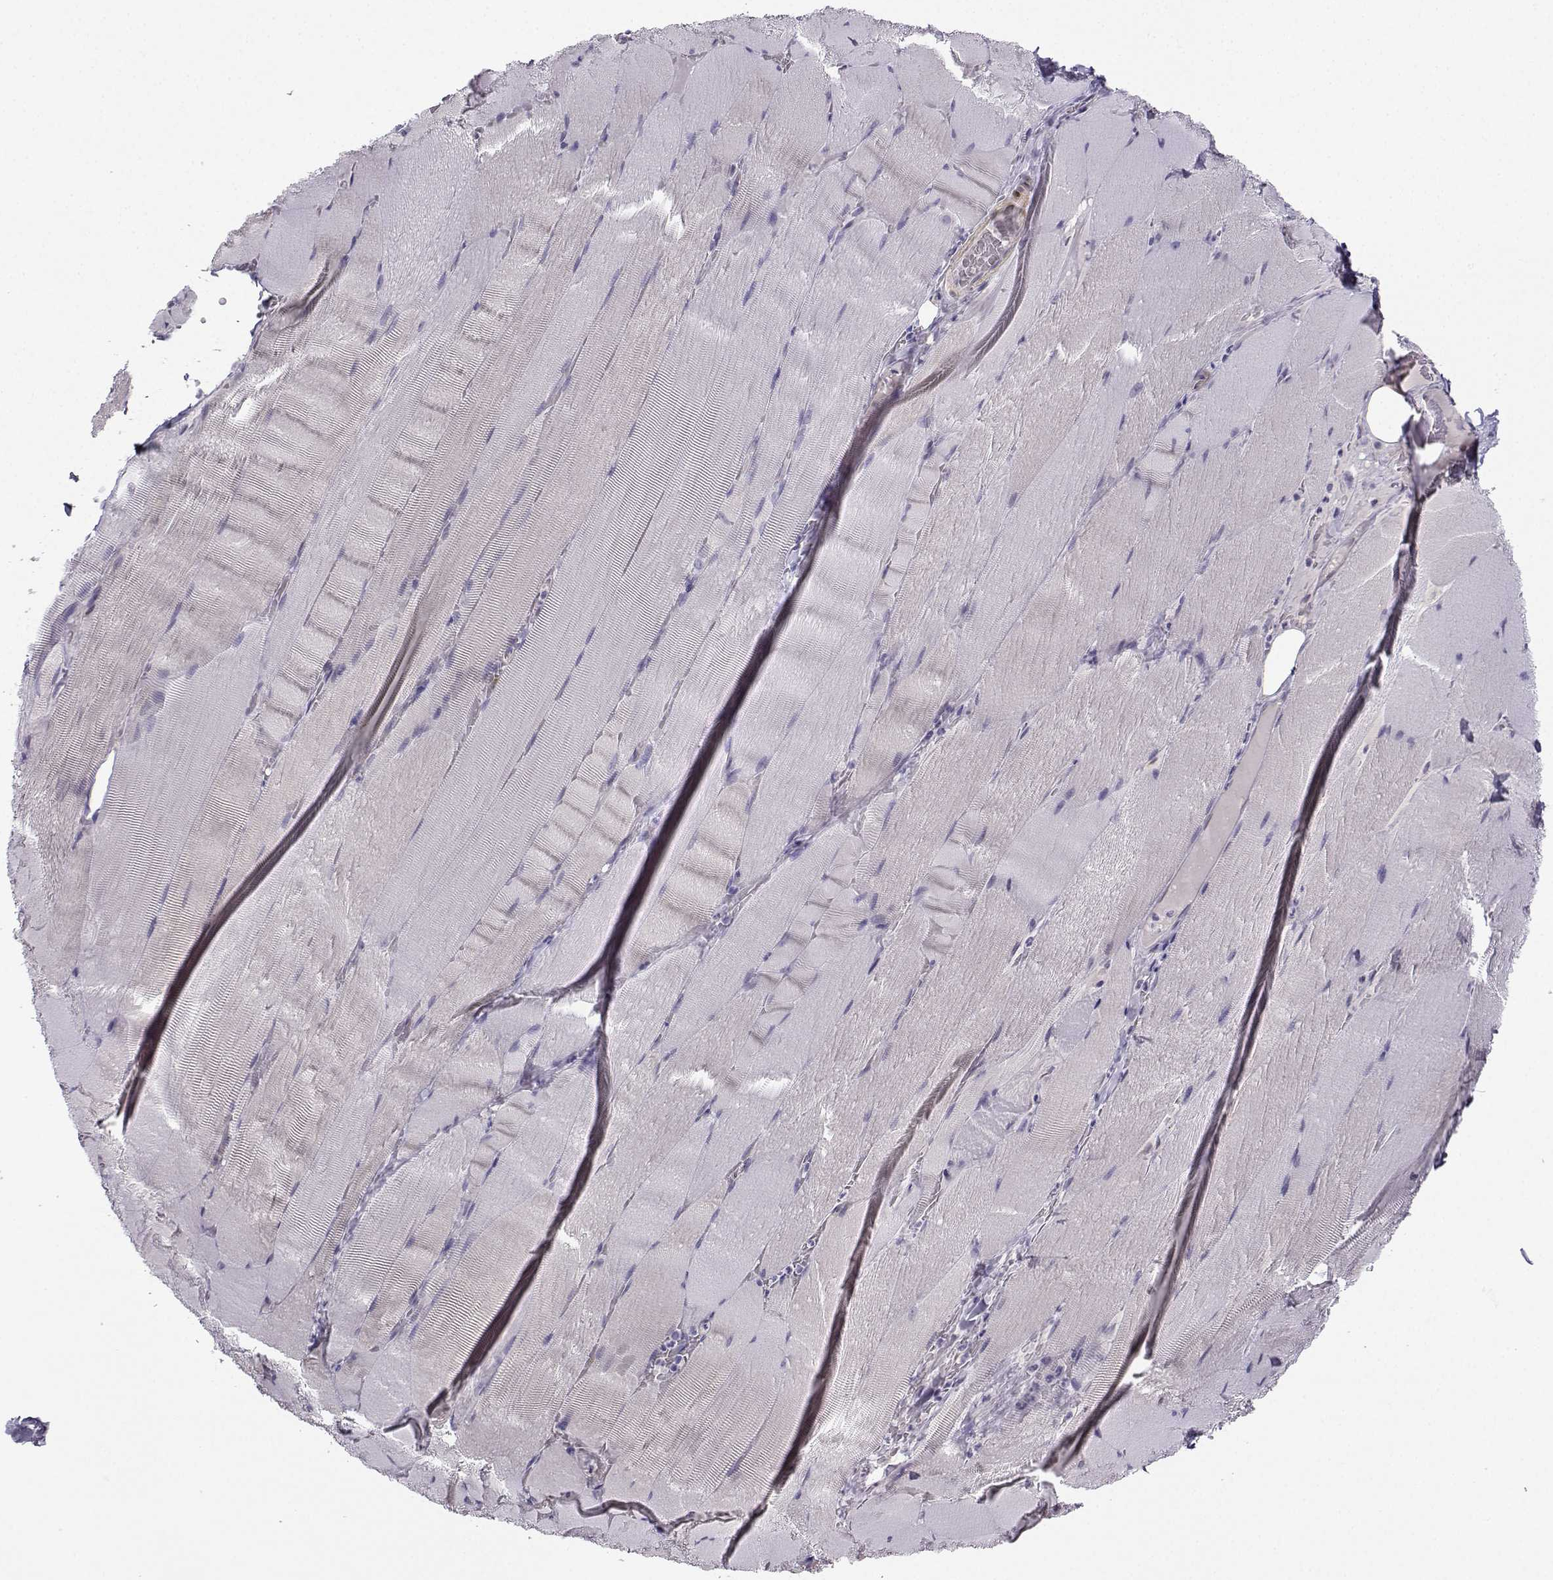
{"staining": {"intensity": "negative", "quantity": "none", "location": "none"}, "tissue": "skeletal muscle", "cell_type": "Myocytes", "image_type": "normal", "snomed": [{"axis": "morphology", "description": "Normal tissue, NOS"}, {"axis": "topography", "description": "Skeletal muscle"}], "caption": "Histopathology image shows no significant protein positivity in myocytes of normal skeletal muscle. (DAB immunohistochemistry (IHC) with hematoxylin counter stain).", "gene": "NQO1", "patient": {"sex": "male", "age": 56}}